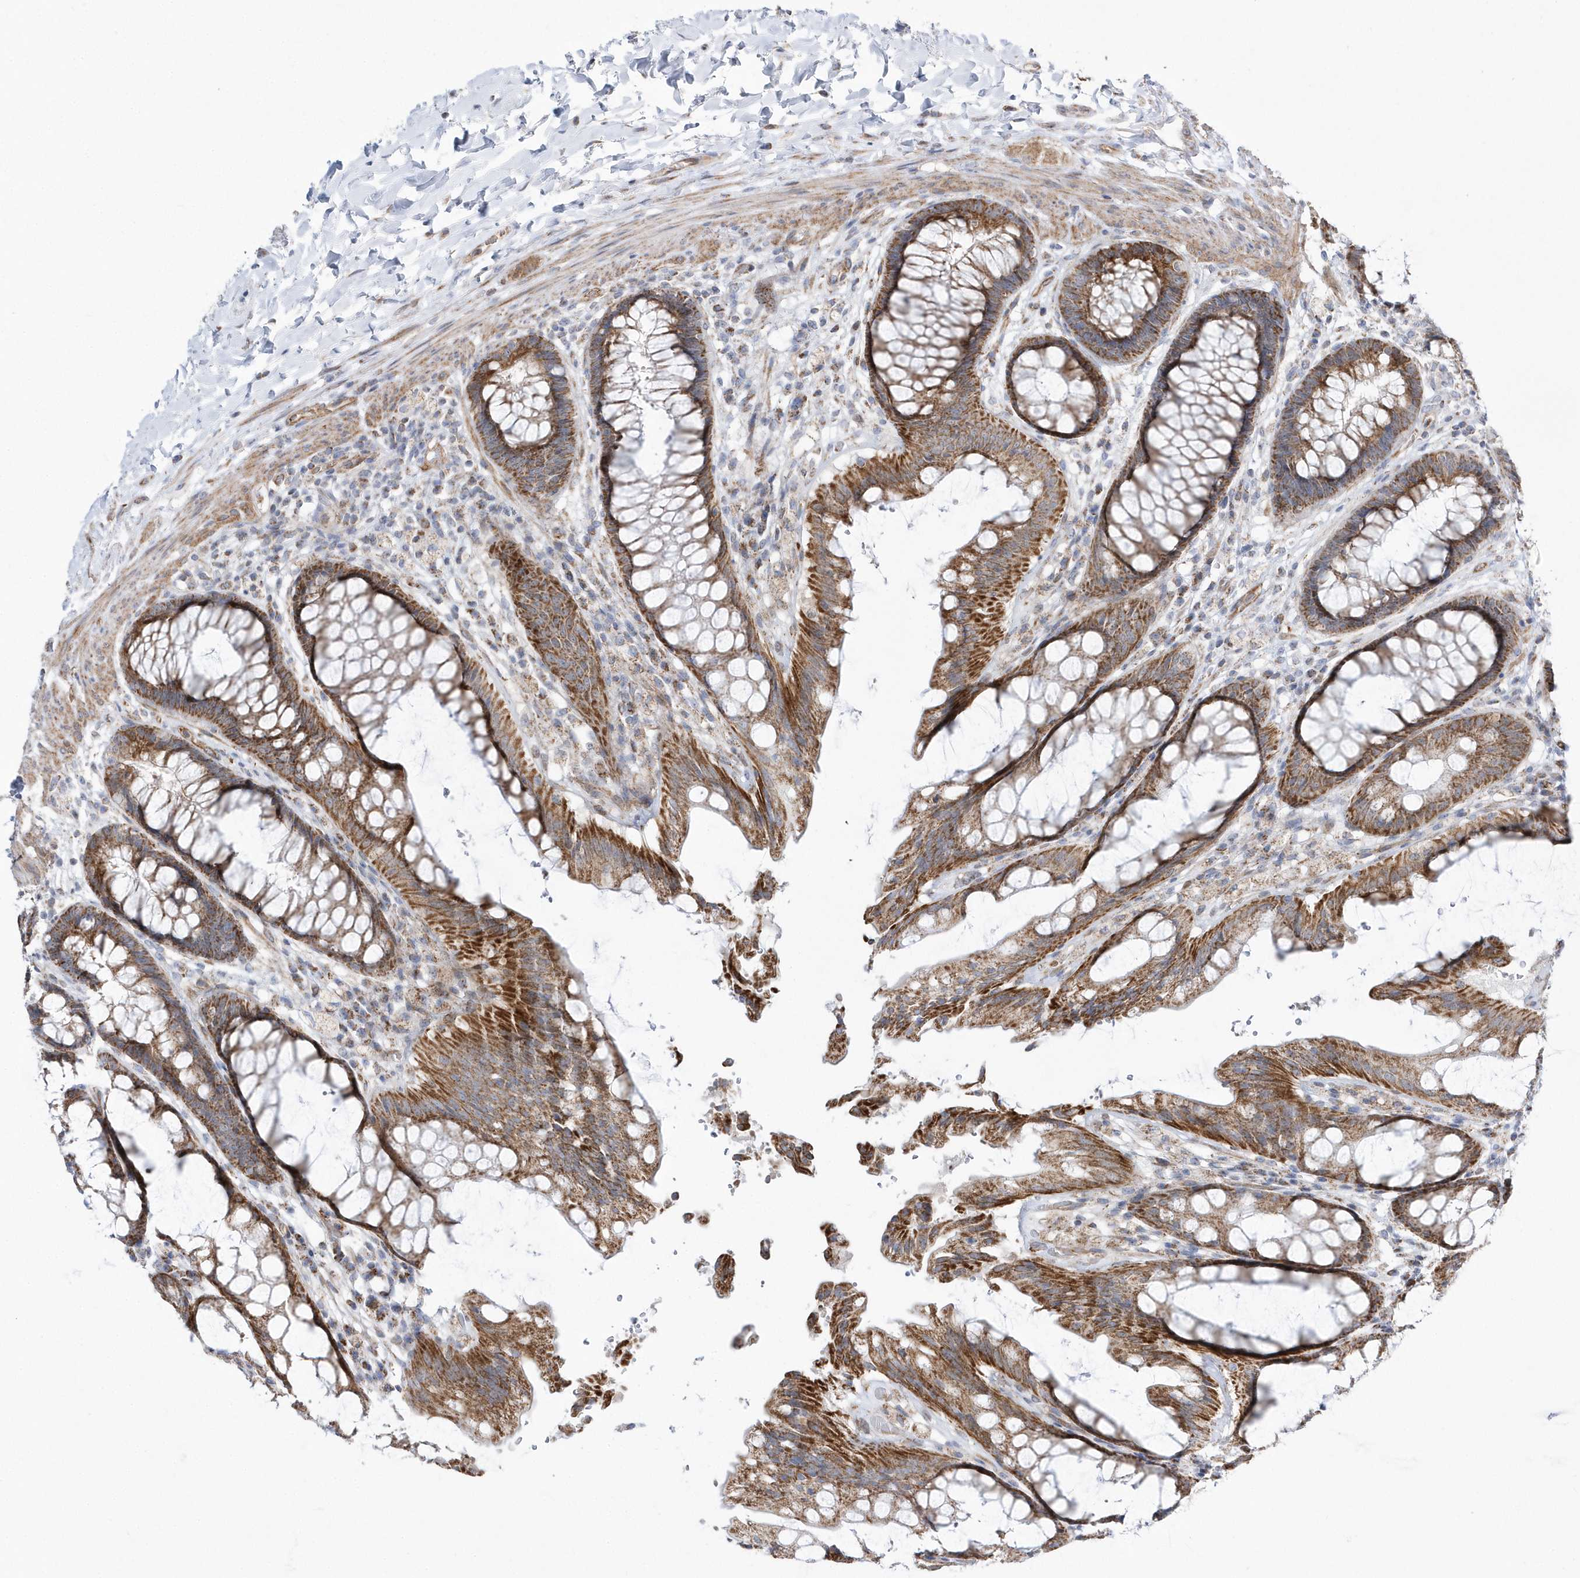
{"staining": {"intensity": "moderate", "quantity": ">75%", "location": "cytoplasmic/membranous"}, "tissue": "rectum", "cell_type": "Glandular cells", "image_type": "normal", "snomed": [{"axis": "morphology", "description": "Normal tissue, NOS"}, {"axis": "topography", "description": "Rectum"}], "caption": "Glandular cells display medium levels of moderate cytoplasmic/membranous expression in approximately >75% of cells in benign rectum. (brown staining indicates protein expression, while blue staining denotes nuclei).", "gene": "OPA1", "patient": {"sex": "female", "age": 46}}